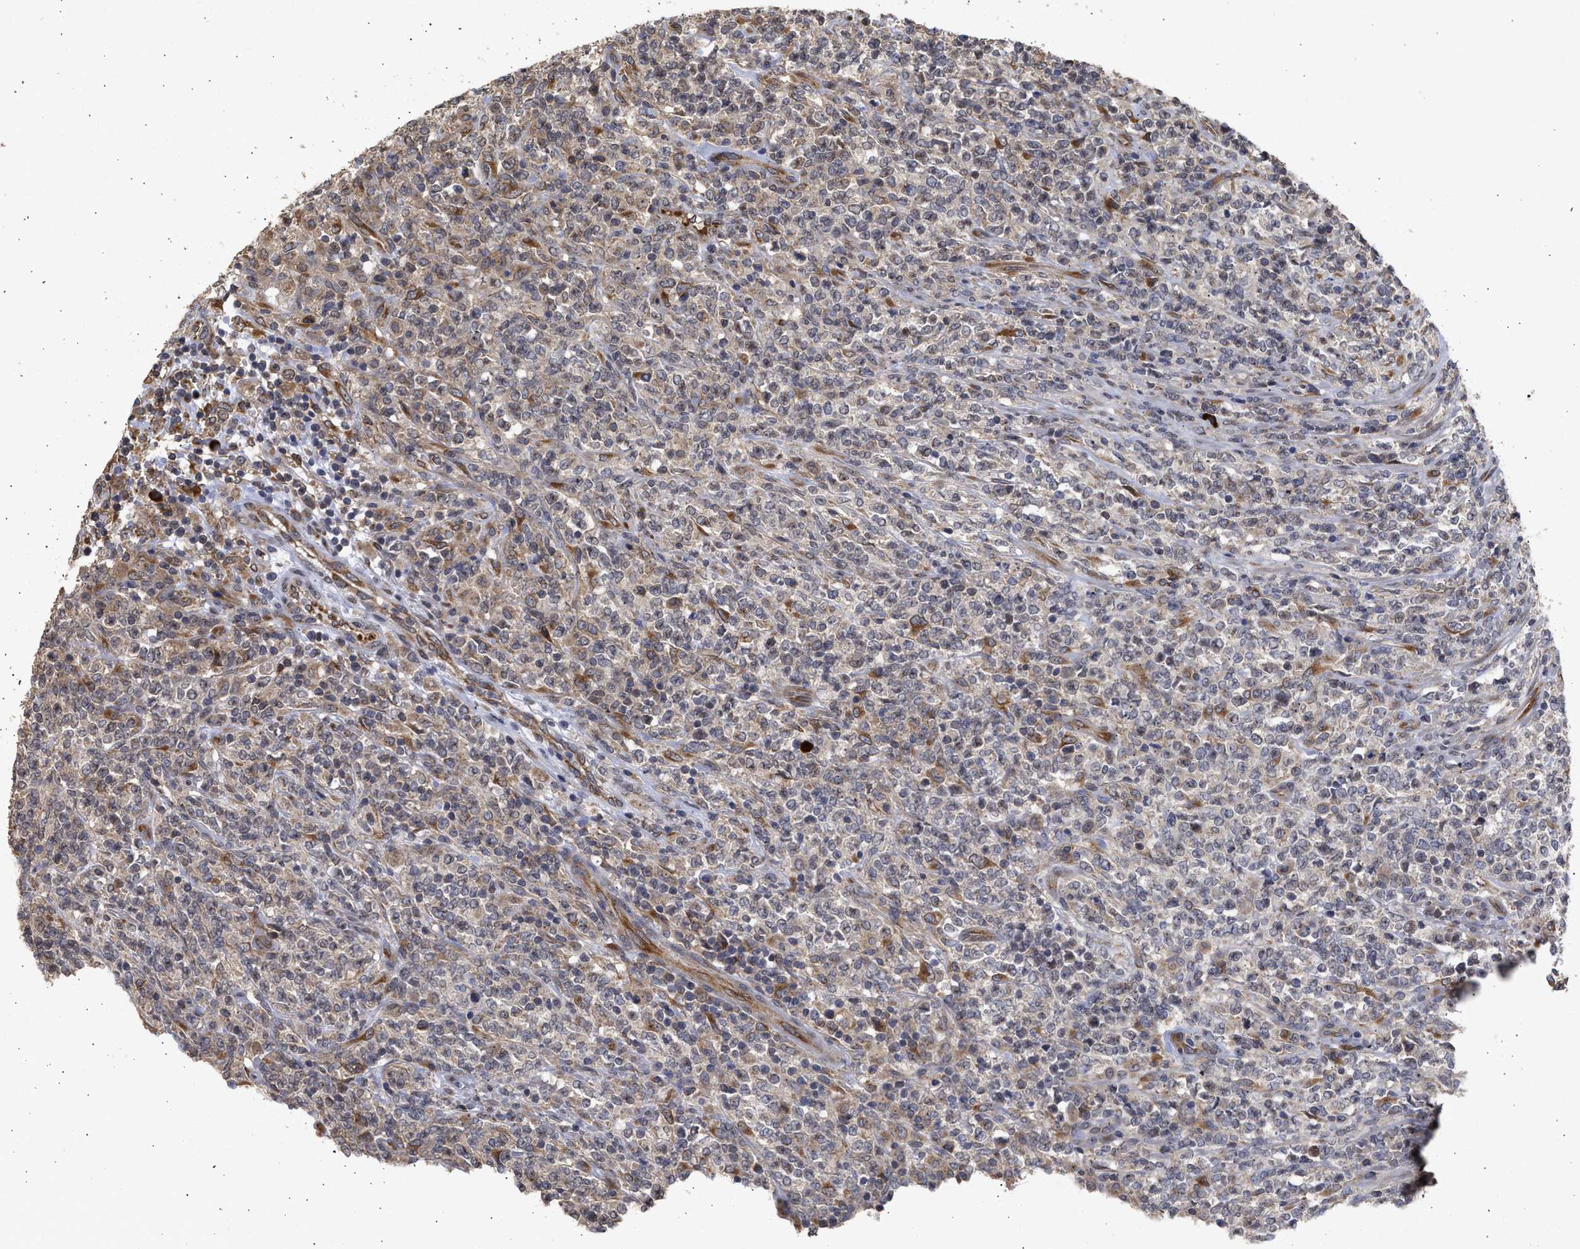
{"staining": {"intensity": "weak", "quantity": "<25%", "location": "cytoplasmic/membranous"}, "tissue": "lymphoma", "cell_type": "Tumor cells", "image_type": "cancer", "snomed": [{"axis": "morphology", "description": "Malignant lymphoma, non-Hodgkin's type, High grade"}, {"axis": "topography", "description": "Soft tissue"}], "caption": "Immunohistochemistry (IHC) micrograph of high-grade malignant lymphoma, non-Hodgkin's type stained for a protein (brown), which displays no expression in tumor cells.", "gene": "DNAJC1", "patient": {"sex": "male", "age": 18}}